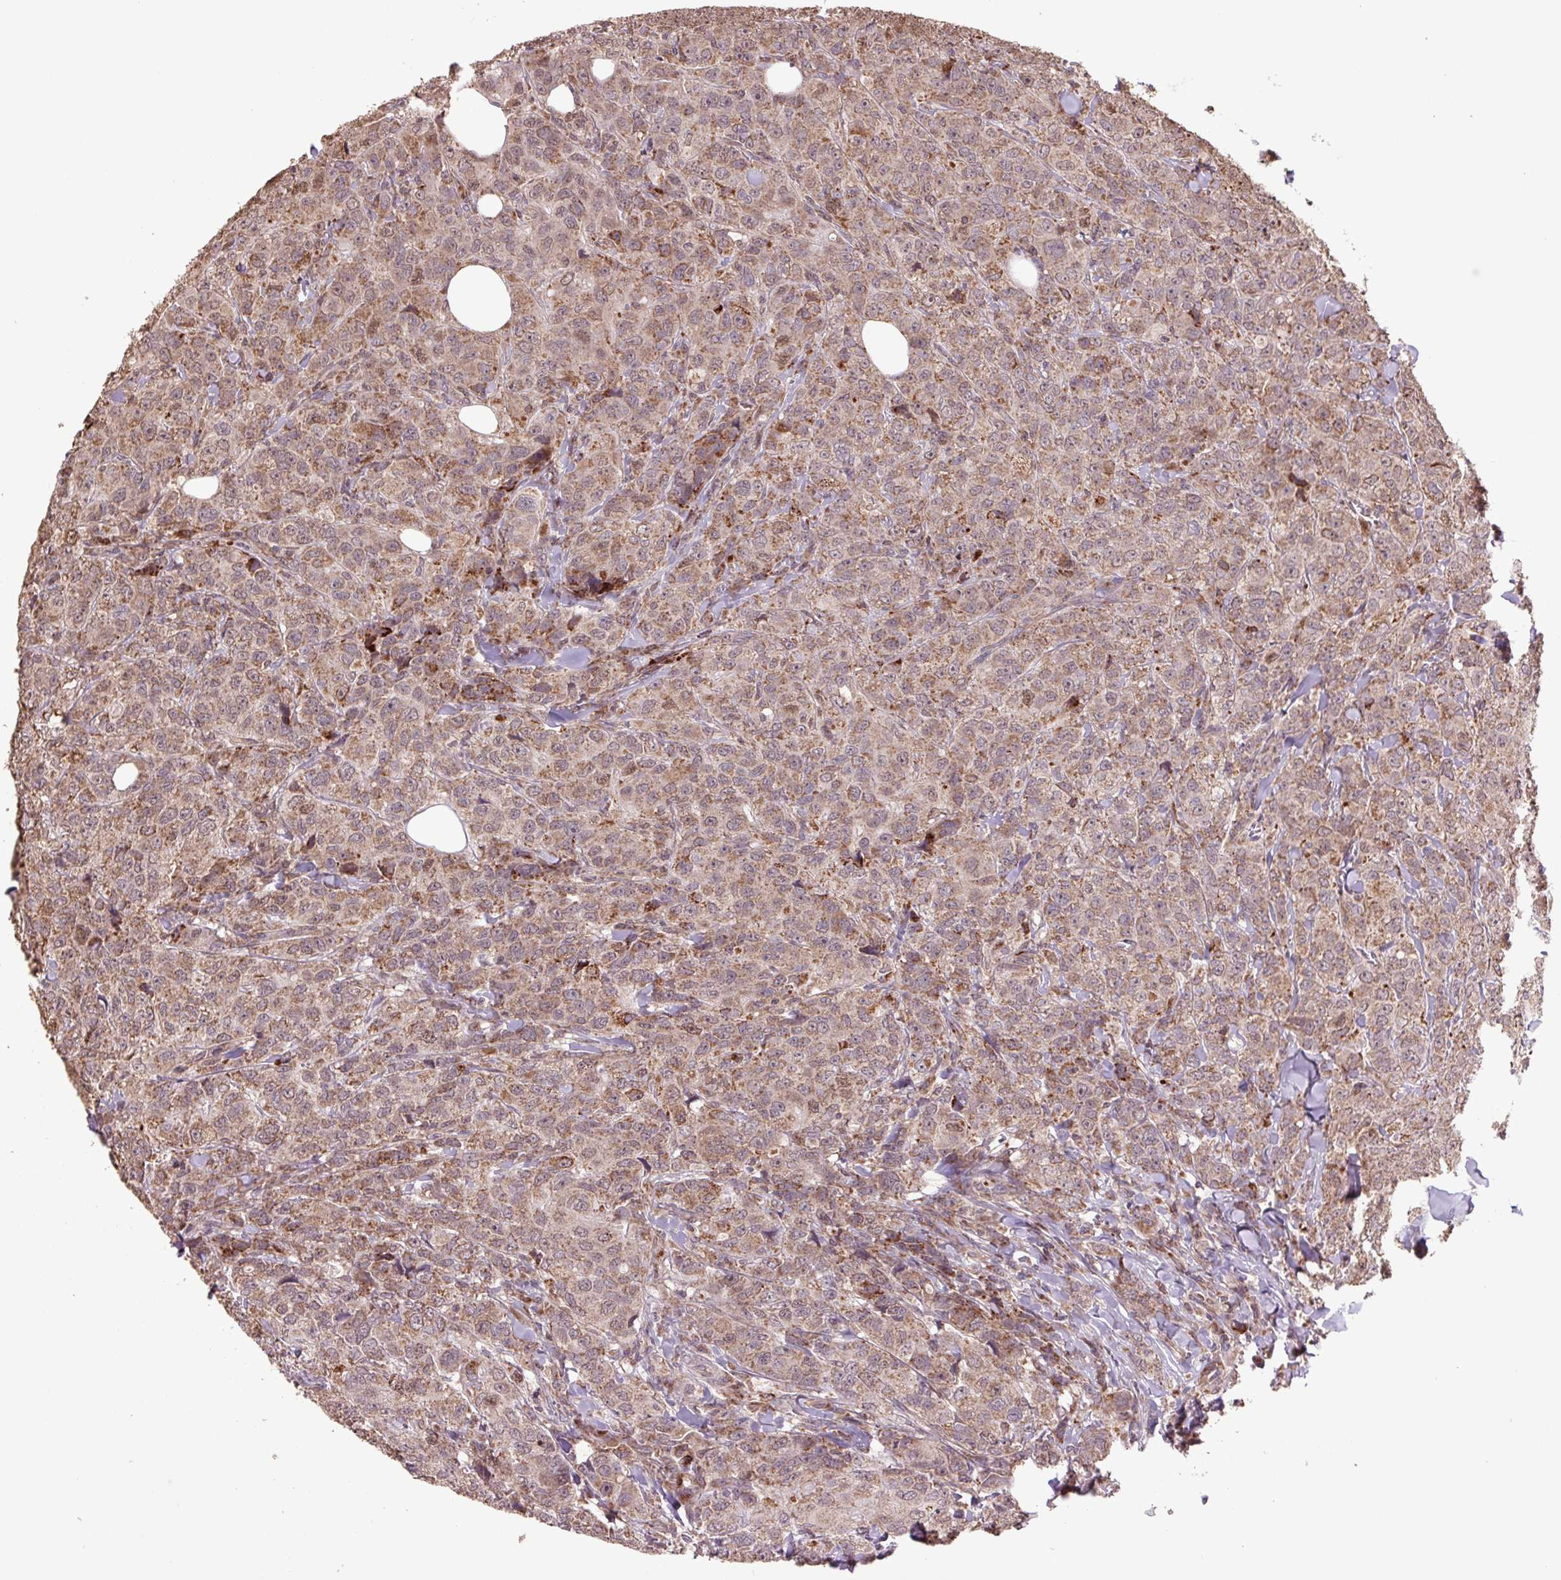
{"staining": {"intensity": "moderate", "quantity": ">75%", "location": "cytoplasmic/membranous"}, "tissue": "breast cancer", "cell_type": "Tumor cells", "image_type": "cancer", "snomed": [{"axis": "morphology", "description": "Duct carcinoma"}, {"axis": "topography", "description": "Breast"}], "caption": "IHC (DAB) staining of human infiltrating ductal carcinoma (breast) displays moderate cytoplasmic/membranous protein positivity in about >75% of tumor cells.", "gene": "TMEM160", "patient": {"sex": "female", "age": 43}}